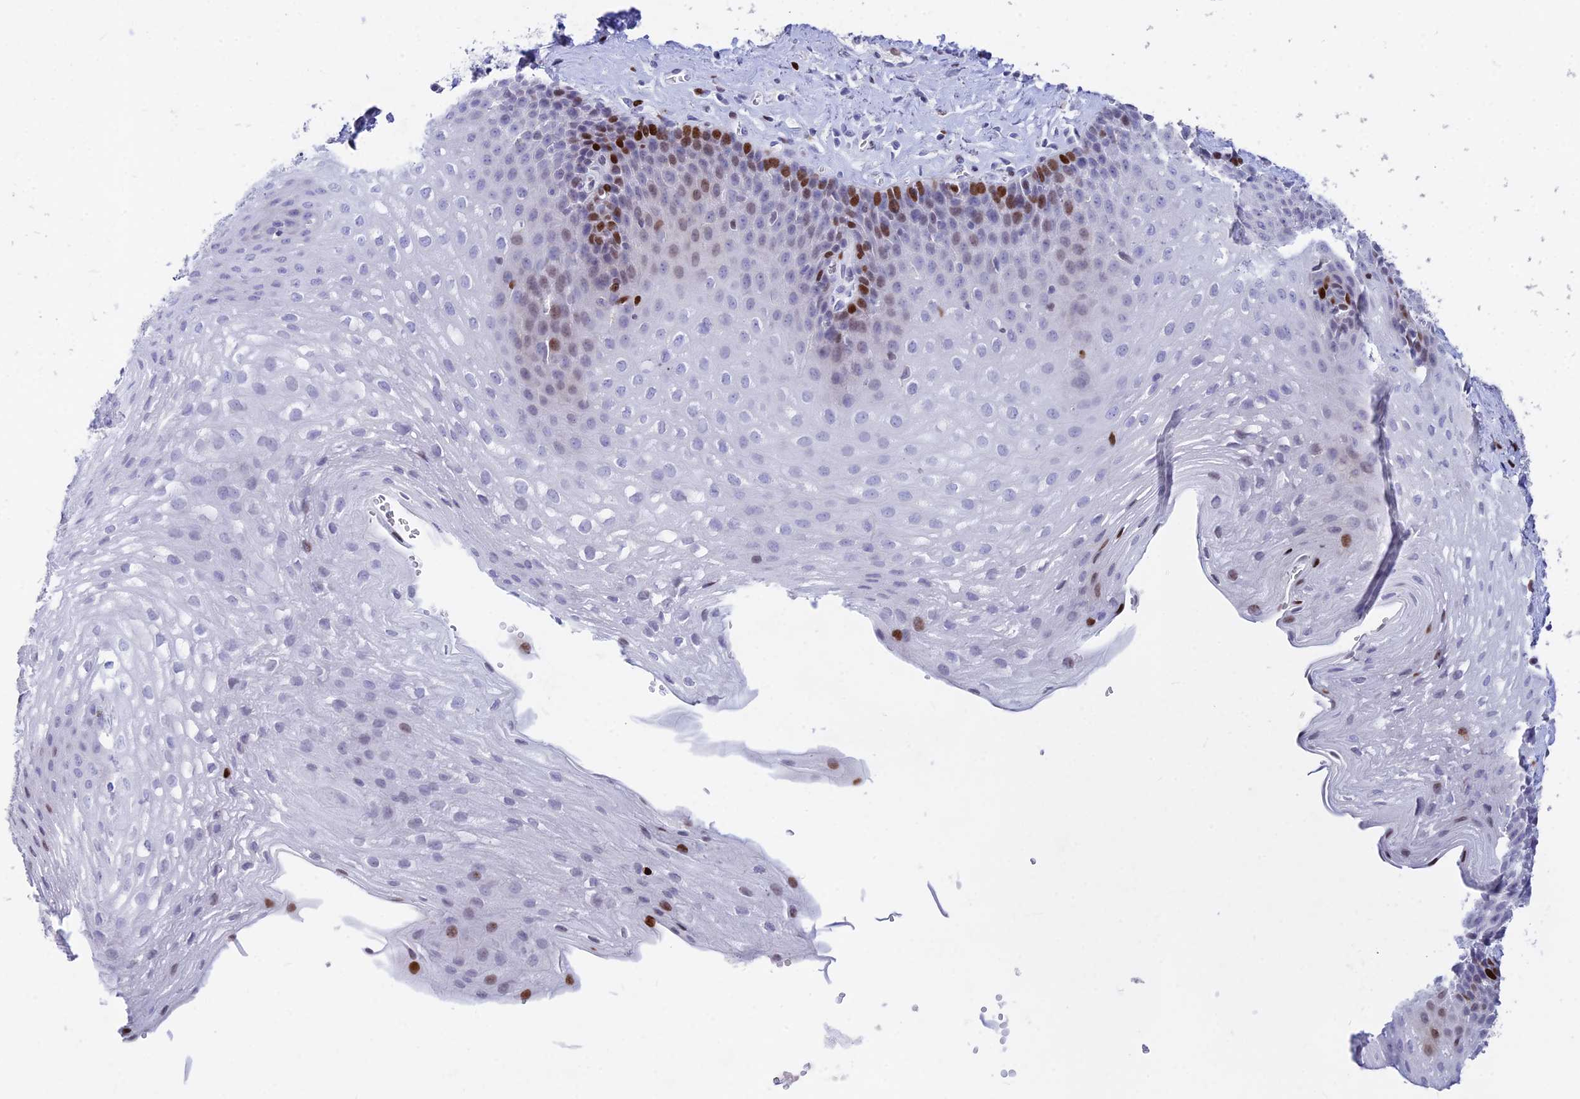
{"staining": {"intensity": "strong", "quantity": "<25%", "location": "nuclear"}, "tissue": "esophagus", "cell_type": "Squamous epithelial cells", "image_type": "normal", "snomed": [{"axis": "morphology", "description": "Normal tissue, NOS"}, {"axis": "topography", "description": "Esophagus"}], "caption": "Strong nuclear expression is present in about <25% of squamous epithelial cells in benign esophagus.", "gene": "PRPS1", "patient": {"sex": "female", "age": 66}}